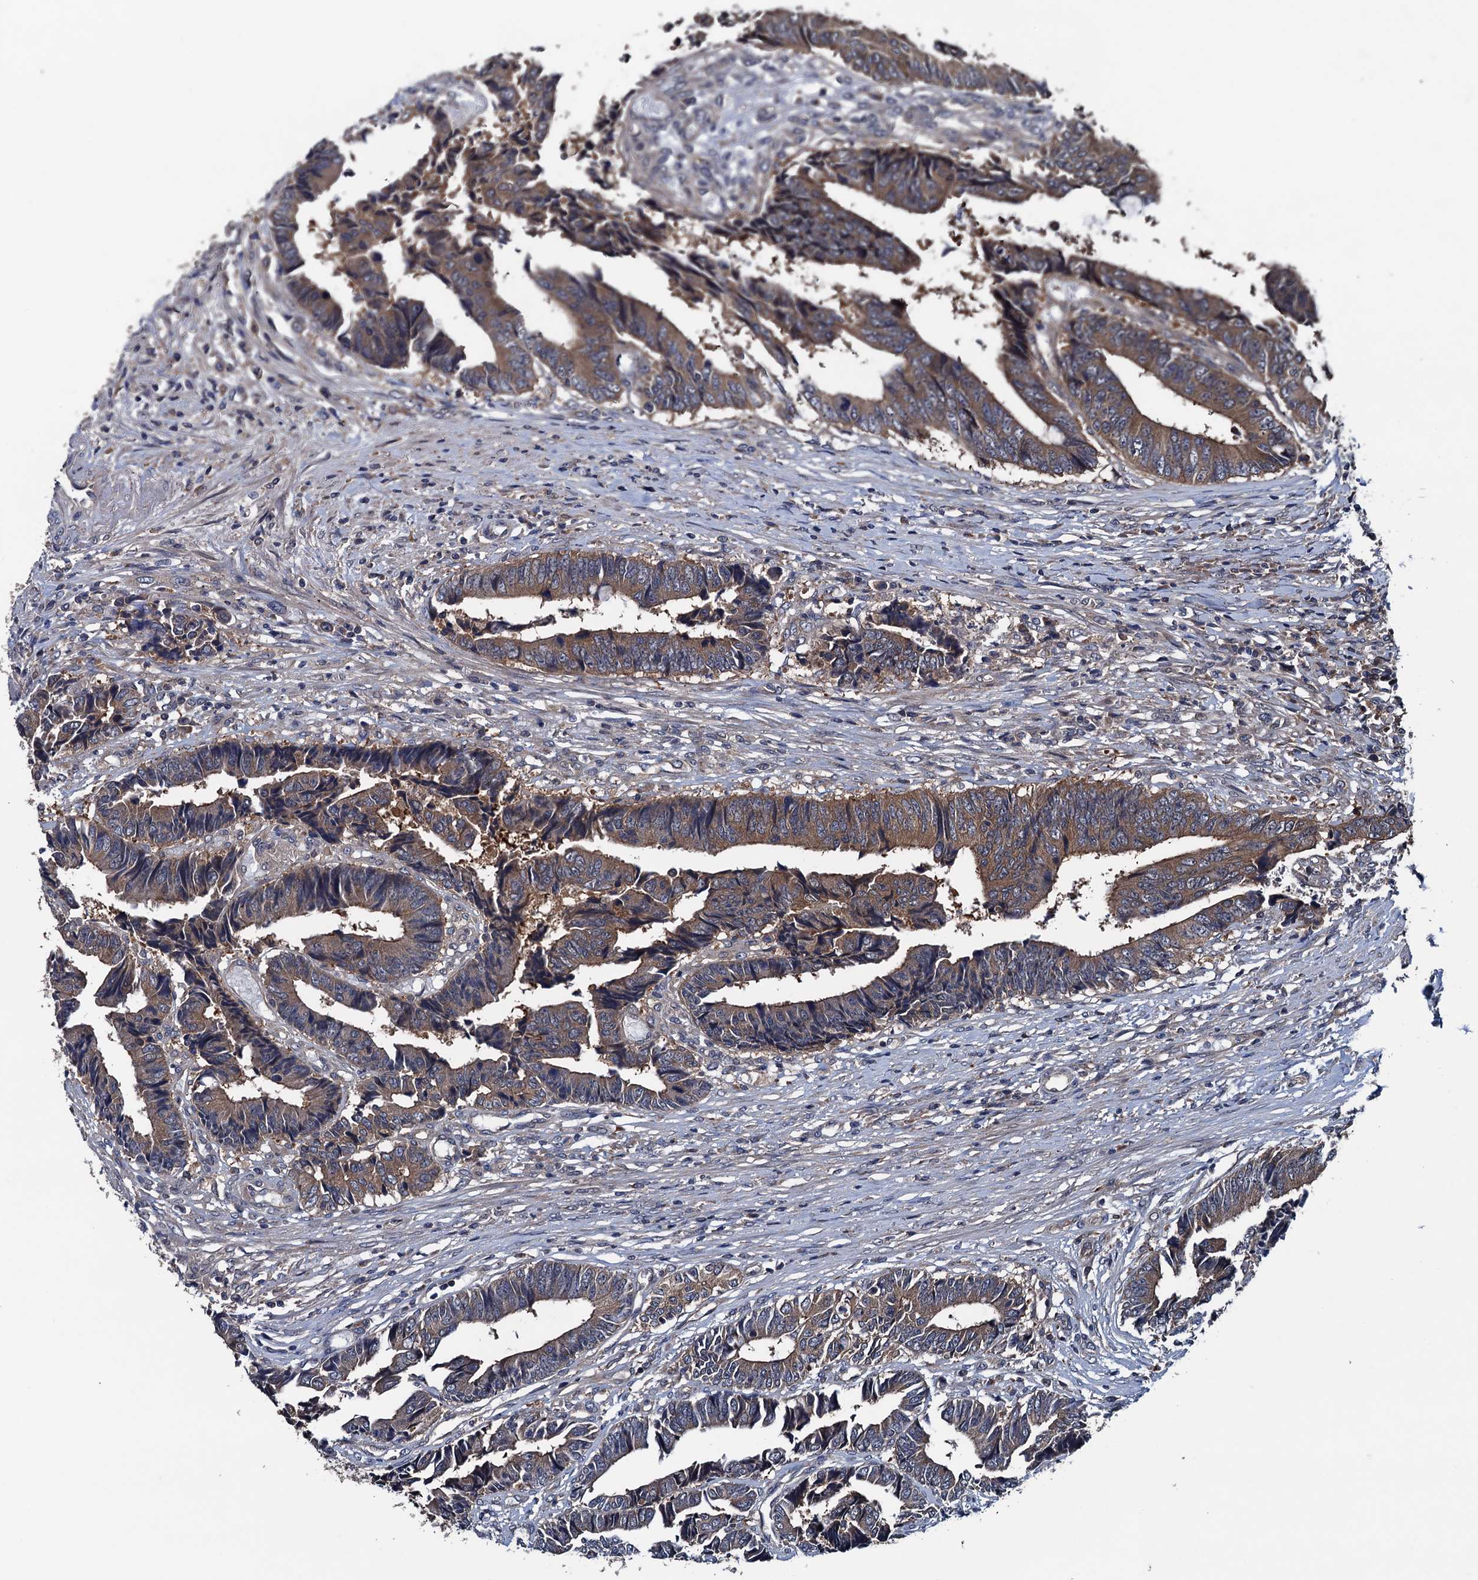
{"staining": {"intensity": "moderate", "quantity": "25%-75%", "location": "cytoplasmic/membranous"}, "tissue": "colorectal cancer", "cell_type": "Tumor cells", "image_type": "cancer", "snomed": [{"axis": "morphology", "description": "Adenocarcinoma, NOS"}, {"axis": "topography", "description": "Rectum"}], "caption": "A medium amount of moderate cytoplasmic/membranous positivity is present in about 25%-75% of tumor cells in colorectal adenocarcinoma tissue.", "gene": "BLTP3B", "patient": {"sex": "male", "age": 84}}